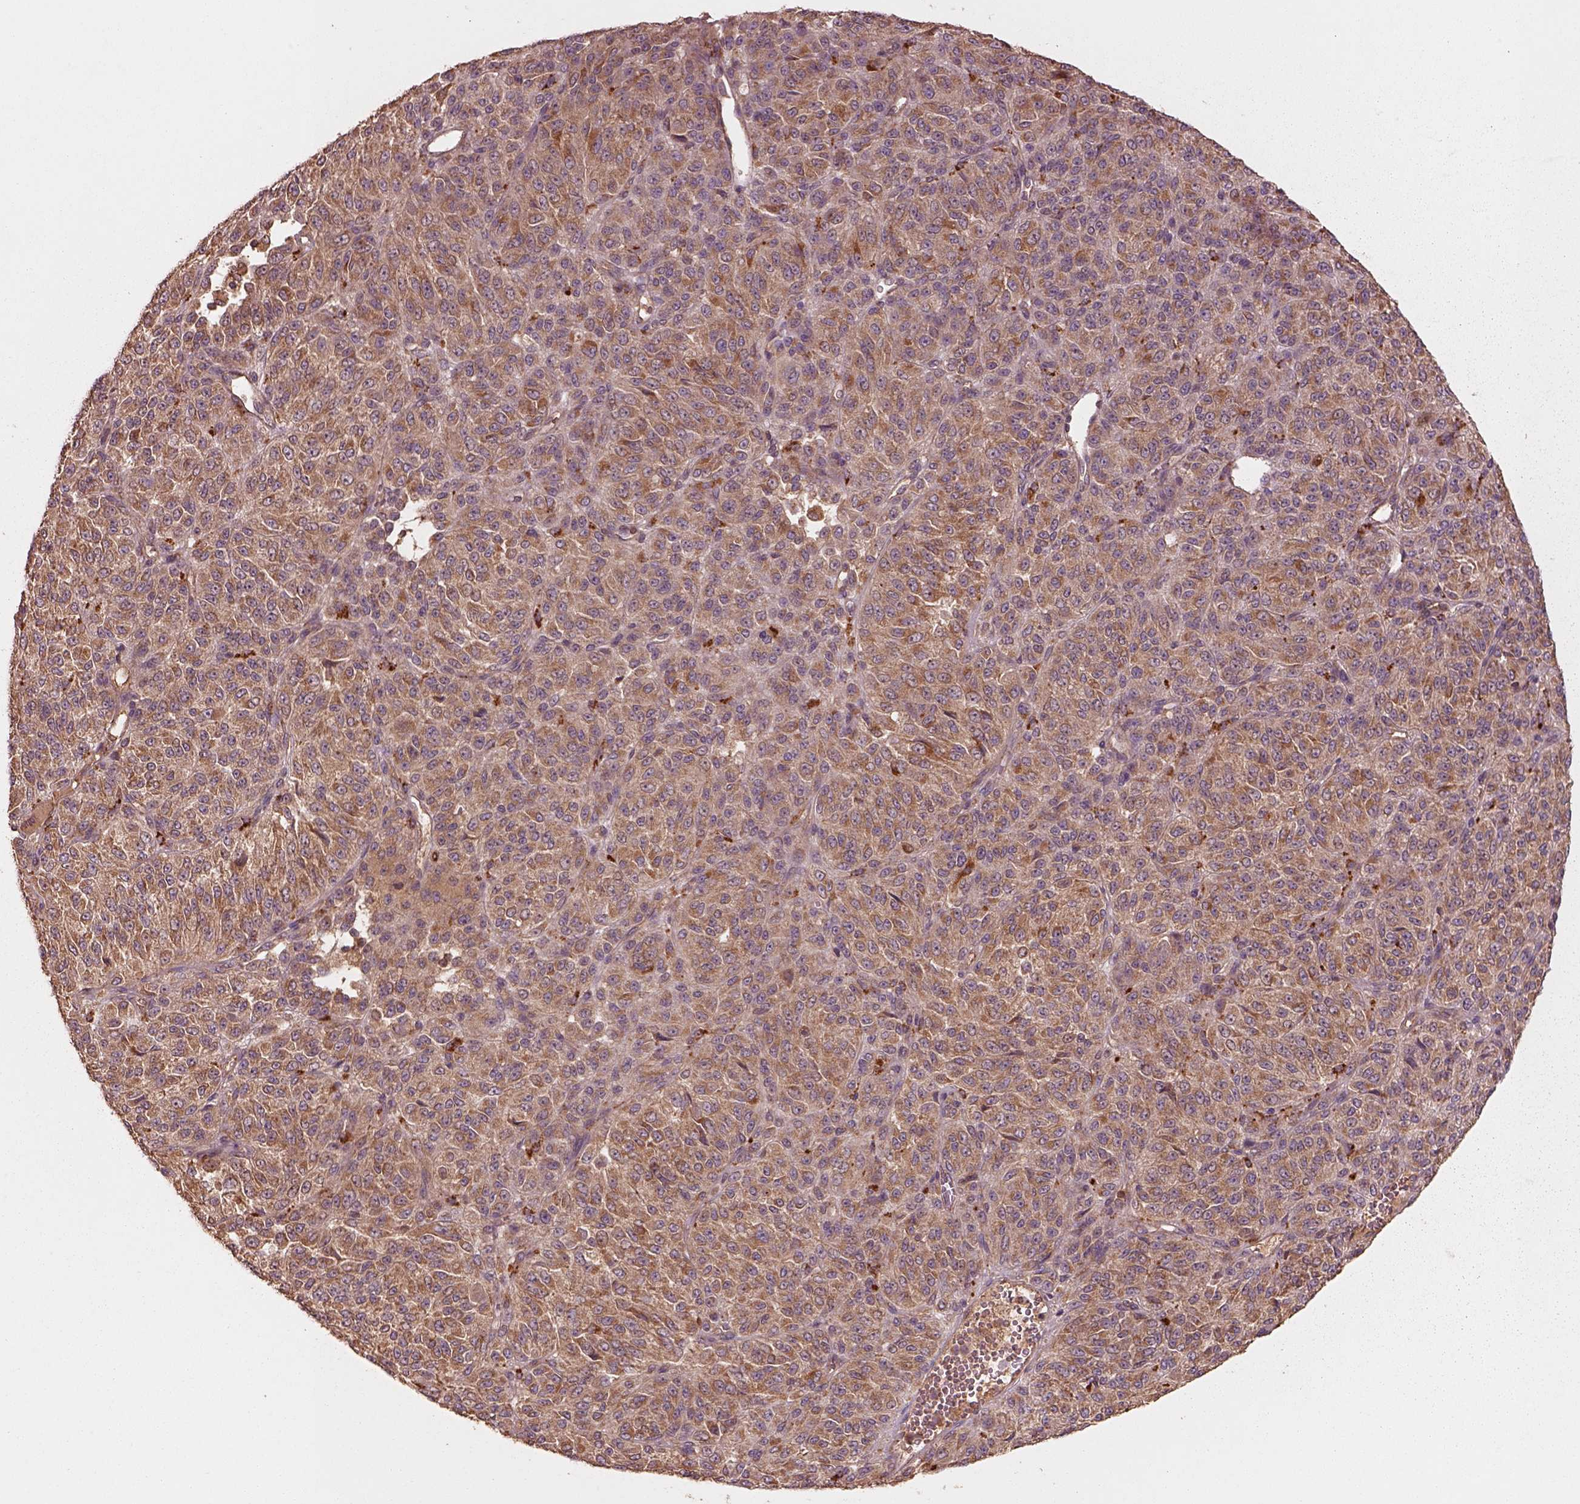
{"staining": {"intensity": "moderate", "quantity": "25%-75%", "location": "cytoplasmic/membranous"}, "tissue": "melanoma", "cell_type": "Tumor cells", "image_type": "cancer", "snomed": [{"axis": "morphology", "description": "Malignant melanoma, Metastatic site"}, {"axis": "topography", "description": "Brain"}], "caption": "Malignant melanoma (metastatic site) stained for a protein (brown) exhibits moderate cytoplasmic/membranous positive expression in about 25%-75% of tumor cells.", "gene": "TRADD", "patient": {"sex": "female", "age": 56}}